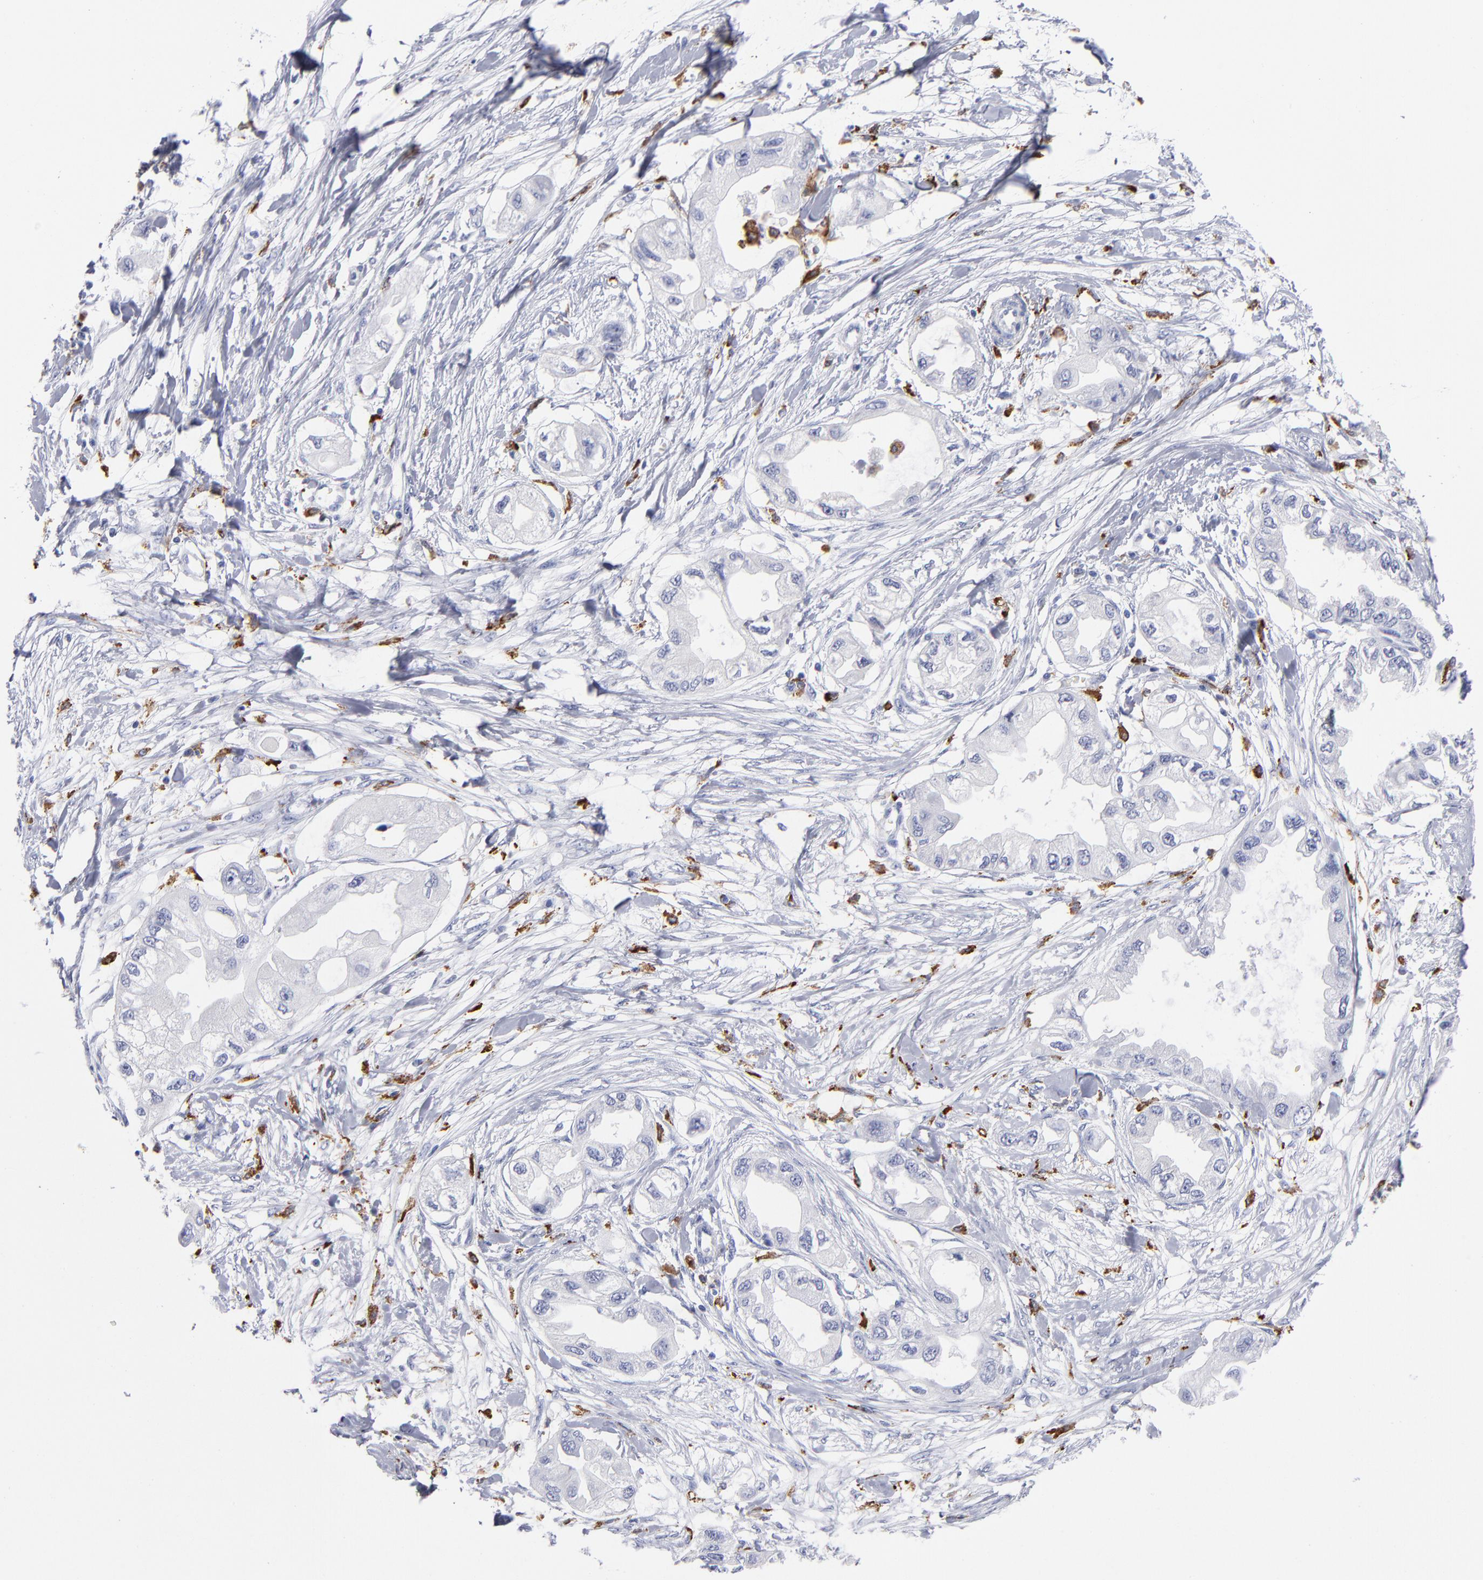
{"staining": {"intensity": "negative", "quantity": "none", "location": "none"}, "tissue": "endometrial cancer", "cell_type": "Tumor cells", "image_type": "cancer", "snomed": [{"axis": "morphology", "description": "Adenocarcinoma, NOS"}, {"axis": "topography", "description": "Endometrium"}], "caption": "Immunohistochemistry of endometrial cancer (adenocarcinoma) demonstrates no staining in tumor cells. Brightfield microscopy of IHC stained with DAB (3,3'-diaminobenzidine) (brown) and hematoxylin (blue), captured at high magnification.", "gene": "CD180", "patient": {"sex": "female", "age": 67}}